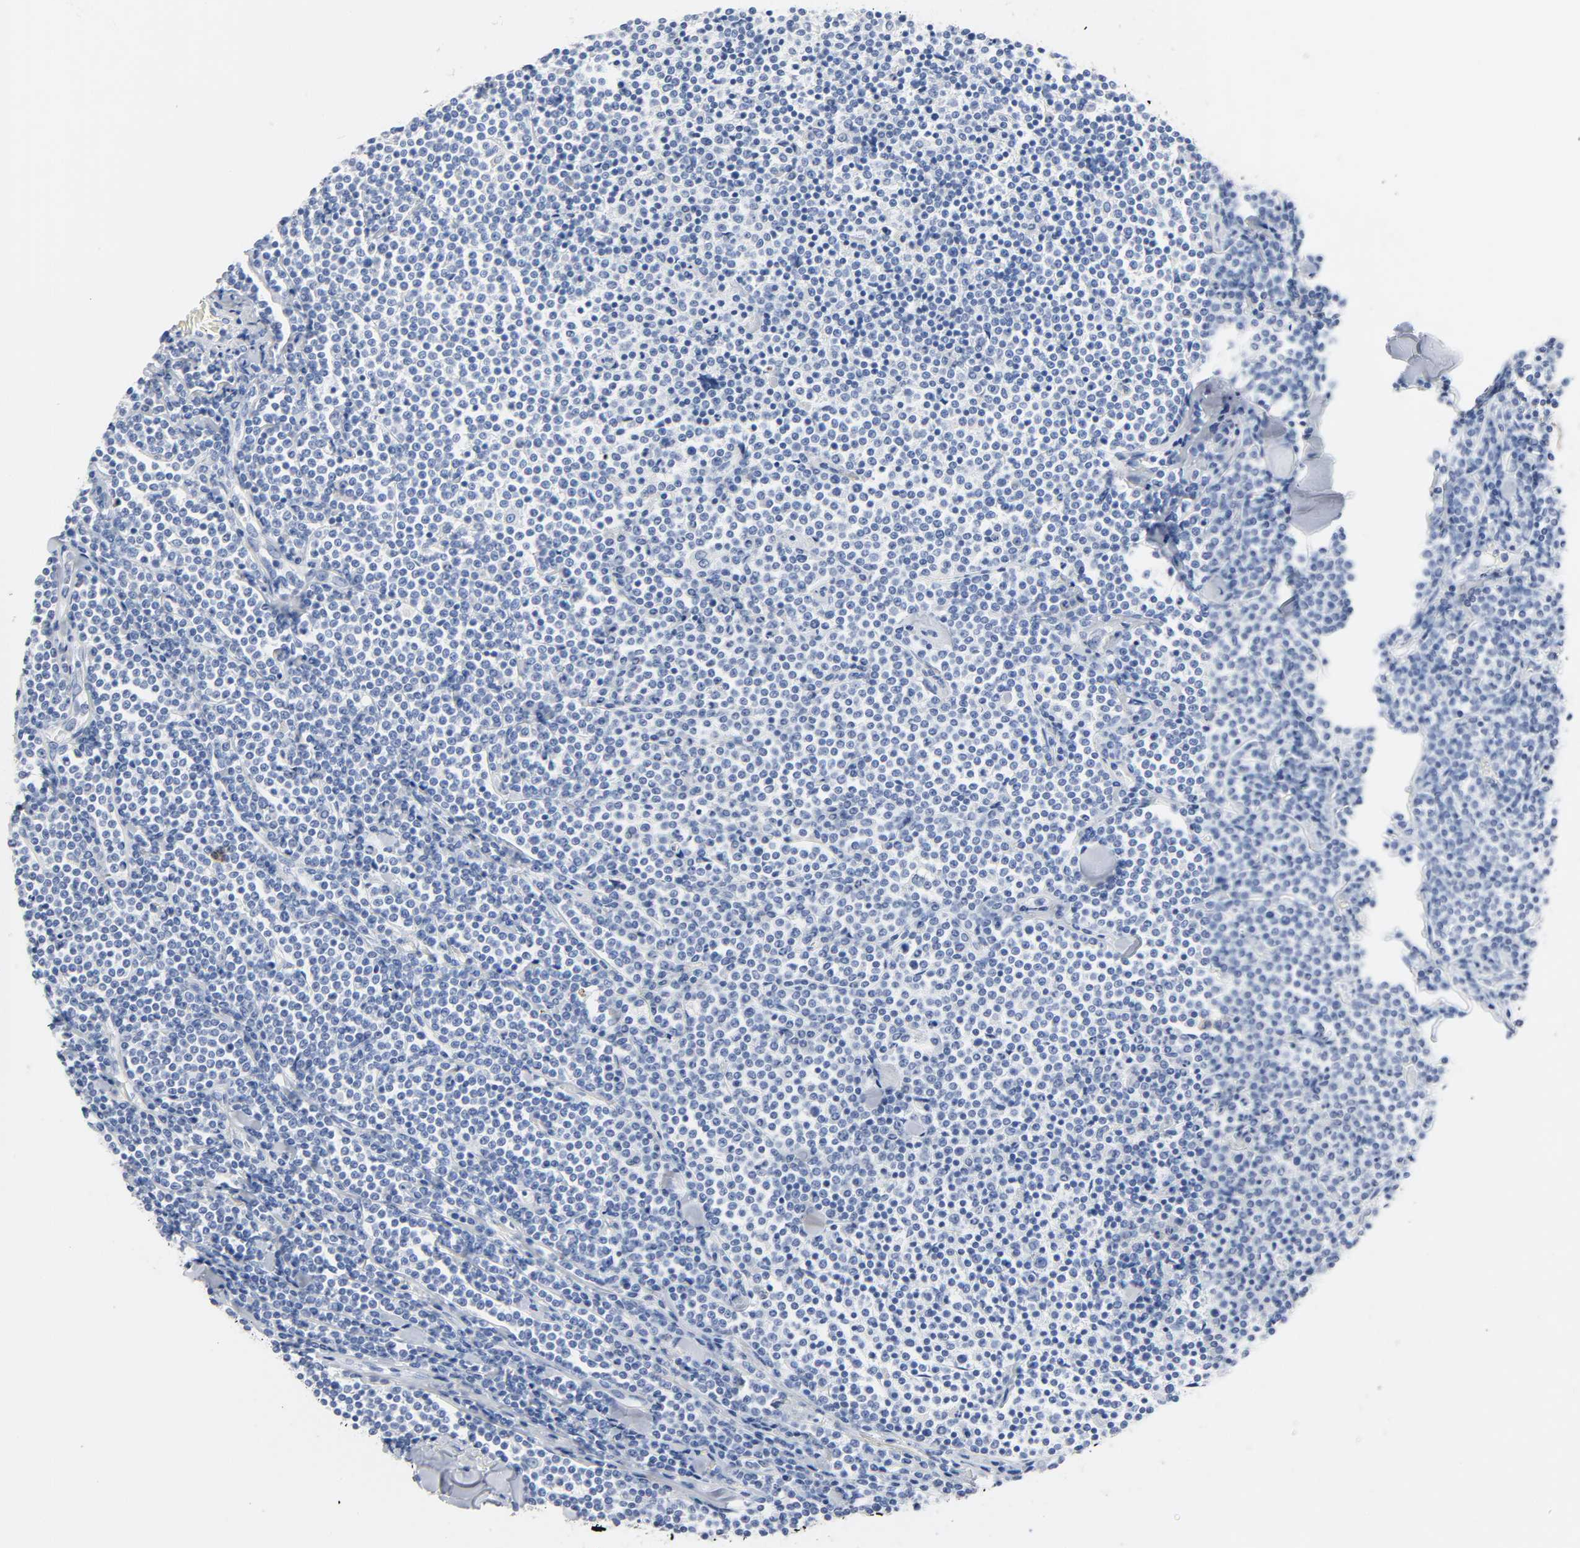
{"staining": {"intensity": "negative", "quantity": "none", "location": "none"}, "tissue": "lymphoma", "cell_type": "Tumor cells", "image_type": "cancer", "snomed": [{"axis": "morphology", "description": "Malignant lymphoma, non-Hodgkin's type, Low grade"}, {"axis": "topography", "description": "Soft tissue"}], "caption": "Immunohistochemistry (IHC) image of human lymphoma stained for a protein (brown), which shows no positivity in tumor cells.", "gene": "ACP3", "patient": {"sex": "male", "age": 92}}